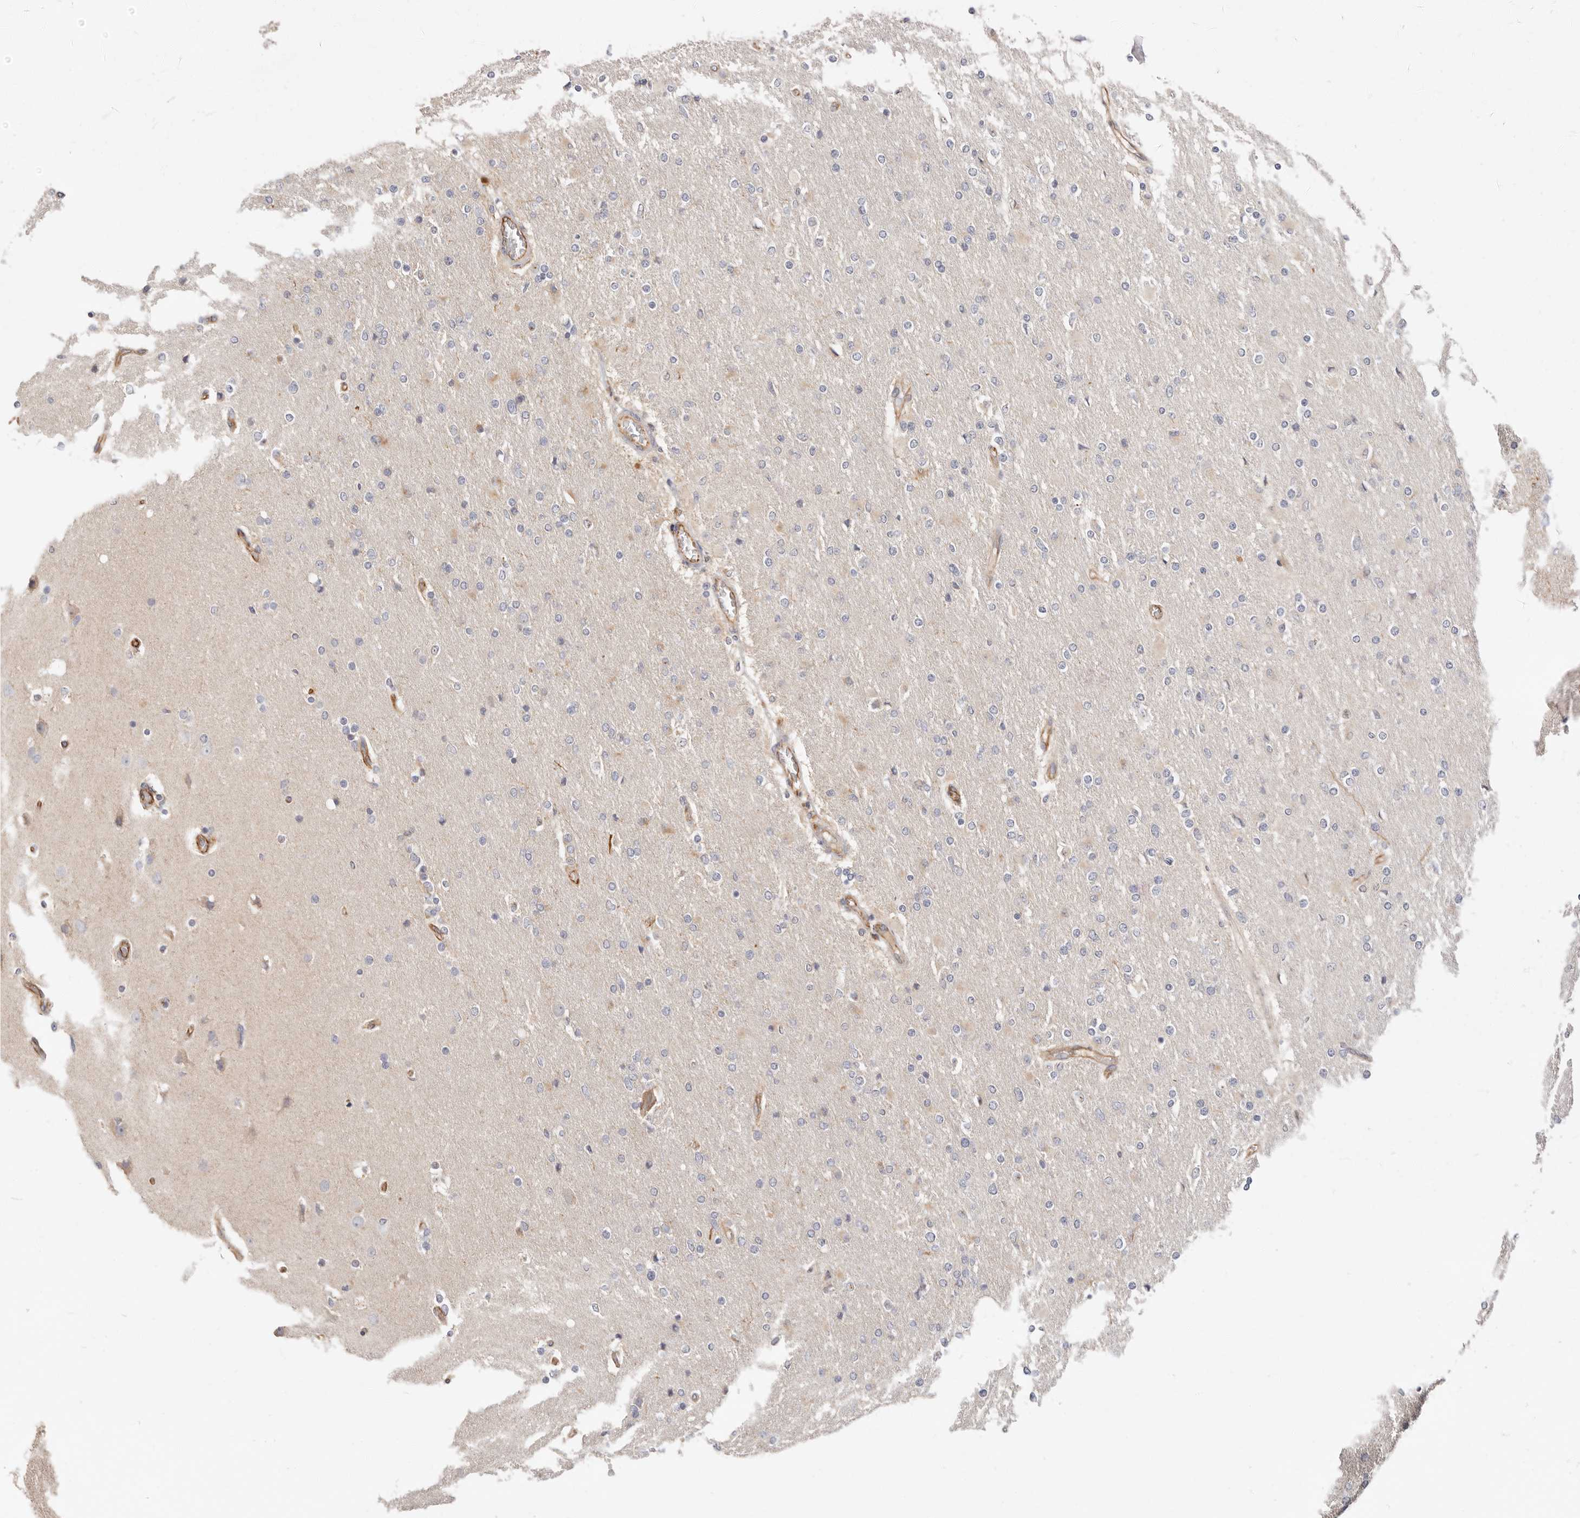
{"staining": {"intensity": "negative", "quantity": "none", "location": "none"}, "tissue": "glioma", "cell_type": "Tumor cells", "image_type": "cancer", "snomed": [{"axis": "morphology", "description": "Glioma, malignant, High grade"}, {"axis": "topography", "description": "Cerebral cortex"}], "caption": "Tumor cells show no significant protein positivity in glioma. Brightfield microscopy of IHC stained with DAB (brown) and hematoxylin (blue), captured at high magnification.", "gene": "SPRING1", "patient": {"sex": "female", "age": 36}}